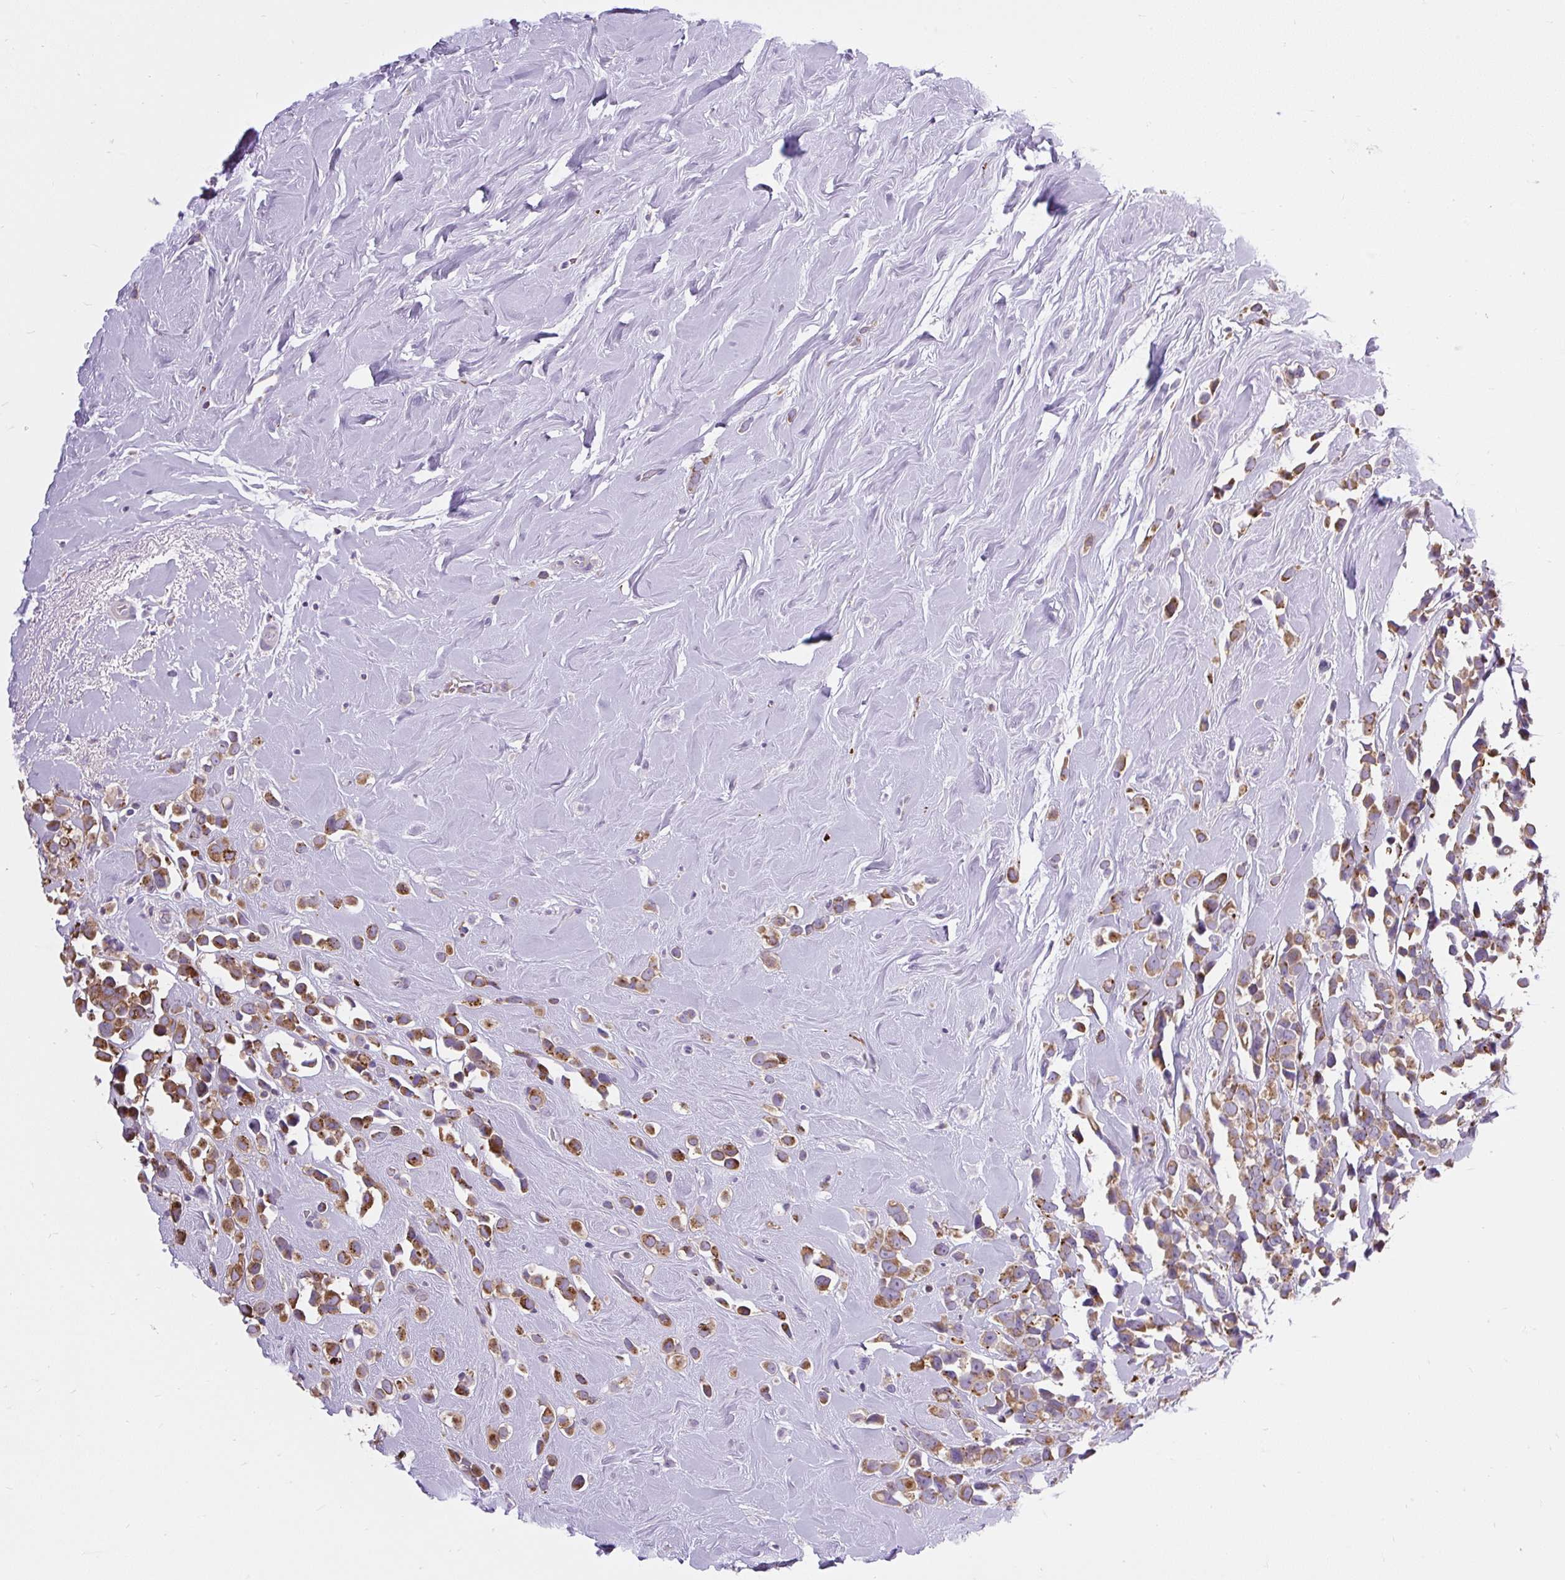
{"staining": {"intensity": "moderate", "quantity": ">75%", "location": "cytoplasmic/membranous"}, "tissue": "breast cancer", "cell_type": "Tumor cells", "image_type": "cancer", "snomed": [{"axis": "morphology", "description": "Duct carcinoma"}, {"axis": "topography", "description": "Breast"}], "caption": "Immunohistochemical staining of human breast cancer displays medium levels of moderate cytoplasmic/membranous protein expression in approximately >75% of tumor cells. The staining was performed using DAB, with brown indicating positive protein expression. Nuclei are stained blue with hematoxylin.", "gene": "RNASE10", "patient": {"sex": "female", "age": 80}}